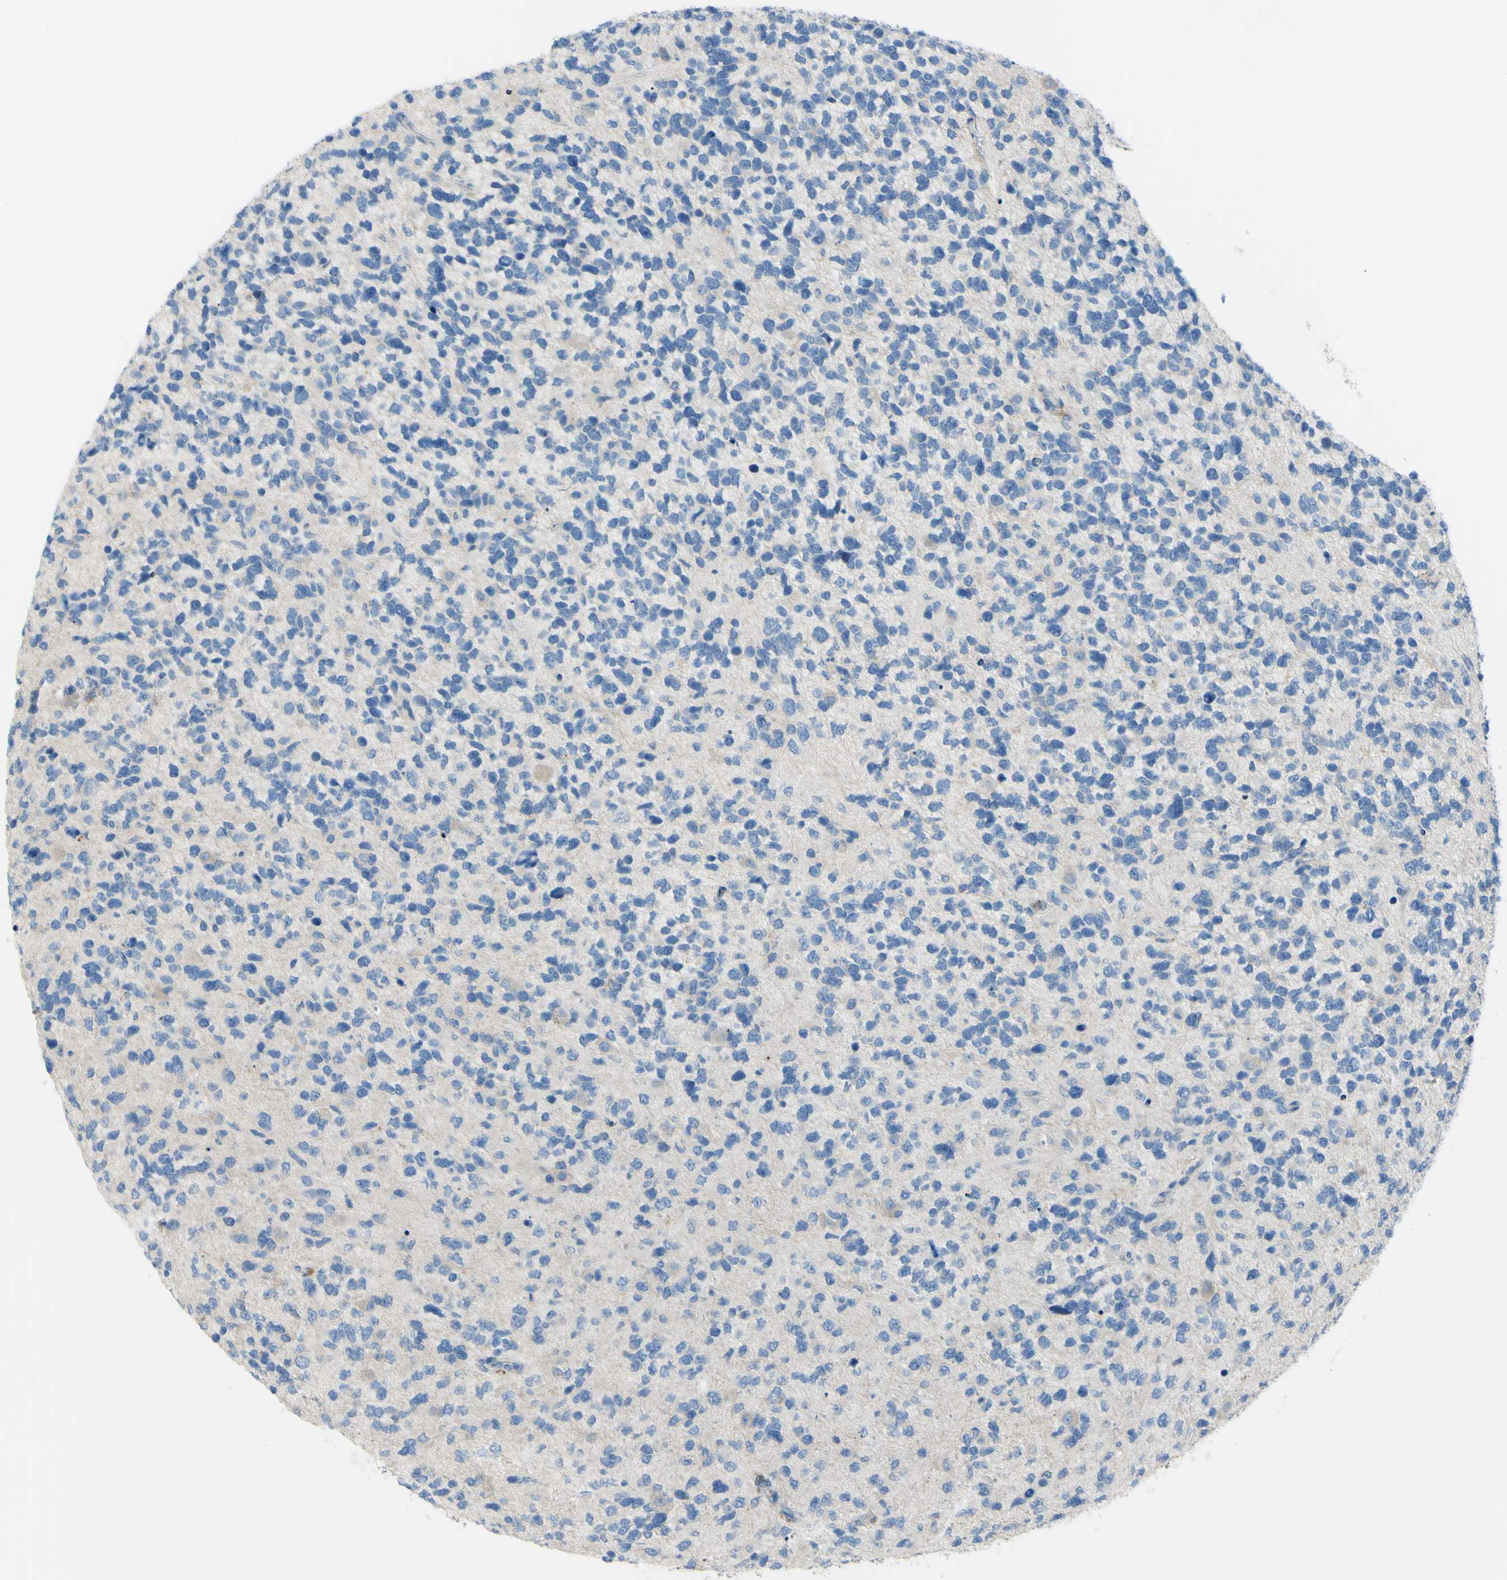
{"staining": {"intensity": "negative", "quantity": "none", "location": "none"}, "tissue": "glioma", "cell_type": "Tumor cells", "image_type": "cancer", "snomed": [{"axis": "morphology", "description": "Glioma, malignant, High grade"}, {"axis": "topography", "description": "Brain"}], "caption": "This histopathology image is of glioma stained with immunohistochemistry to label a protein in brown with the nuclei are counter-stained blue. There is no expression in tumor cells.", "gene": "PRRG2", "patient": {"sex": "female", "age": 58}}